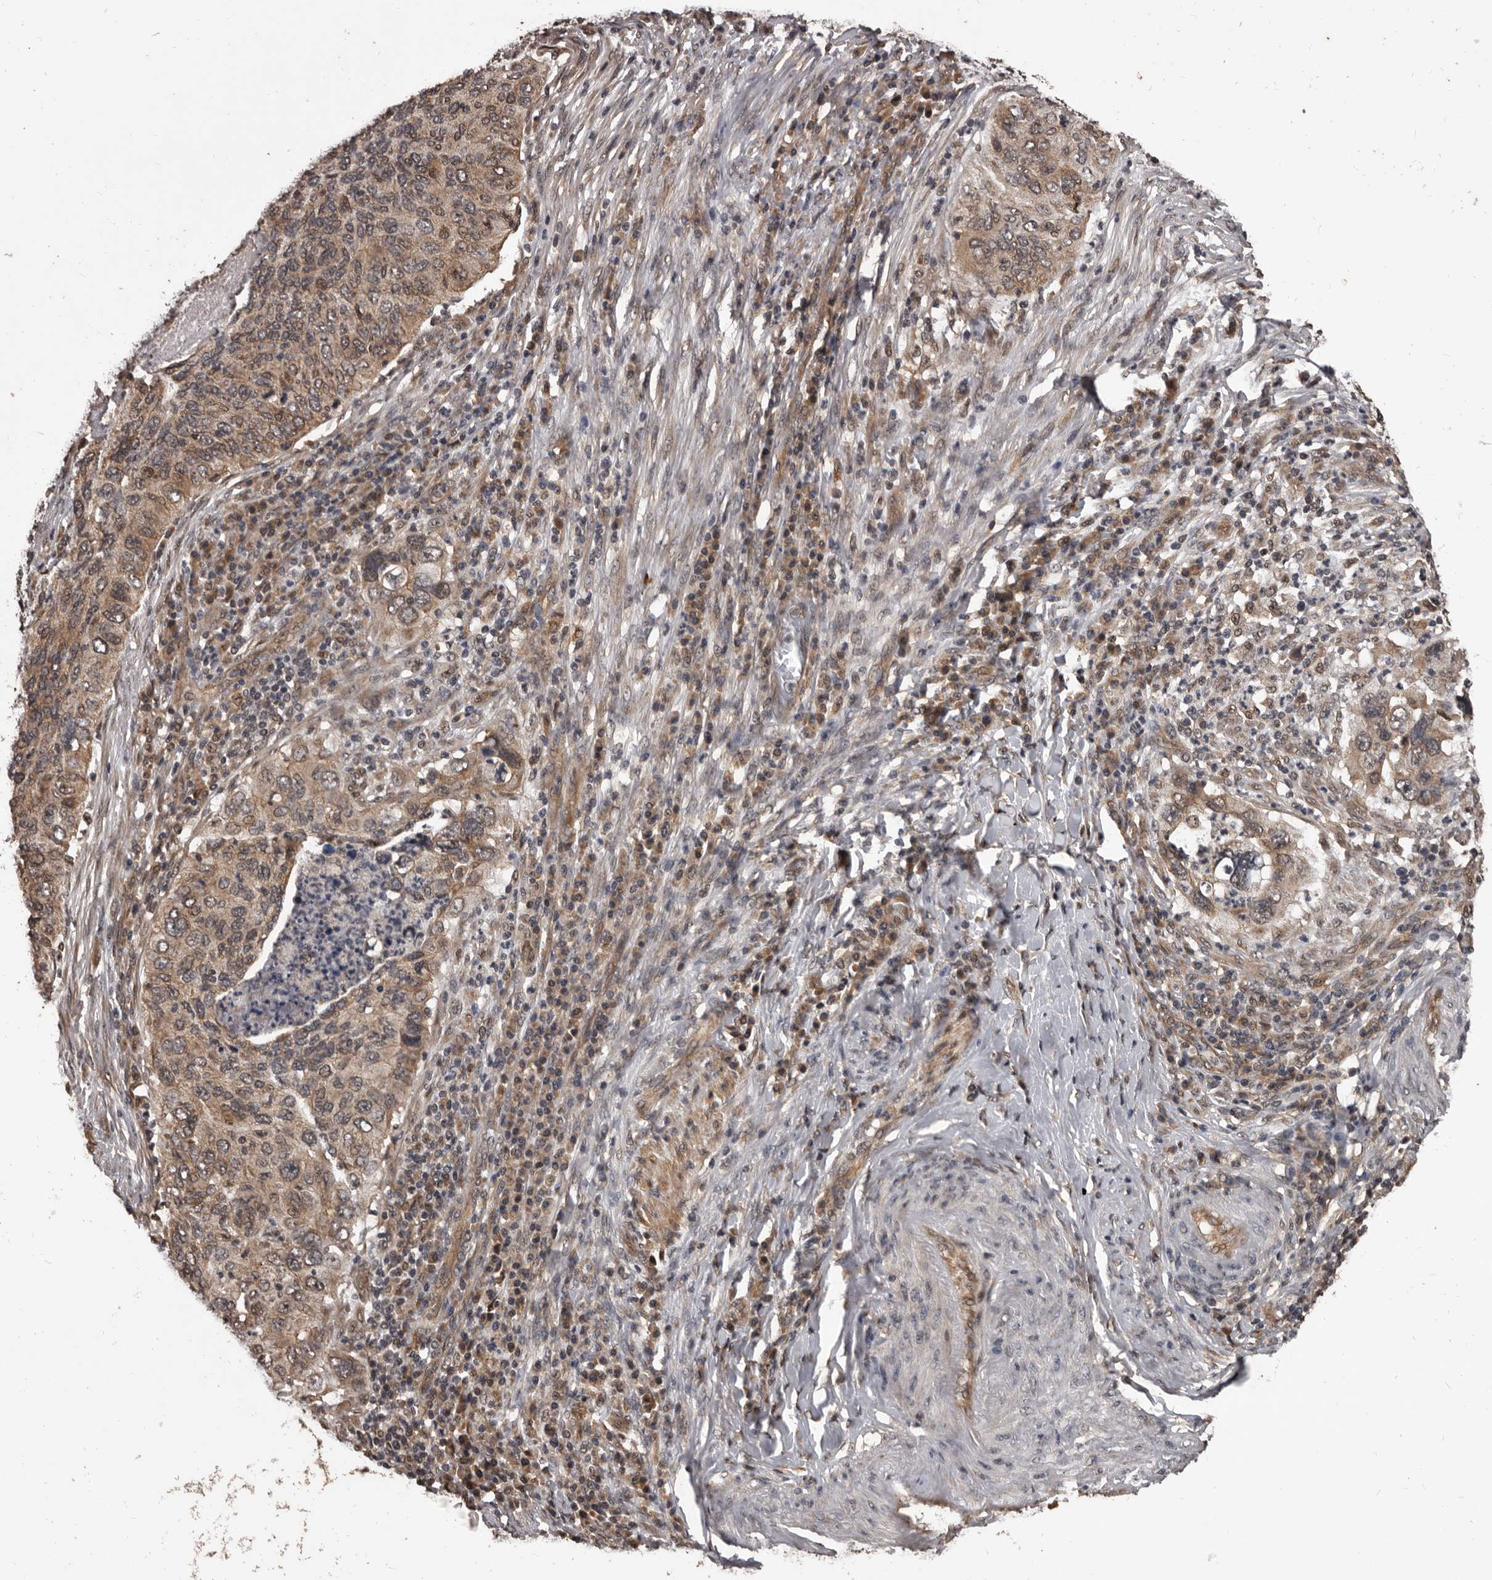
{"staining": {"intensity": "weak", "quantity": ">75%", "location": "cytoplasmic/membranous,nuclear"}, "tissue": "cervical cancer", "cell_type": "Tumor cells", "image_type": "cancer", "snomed": [{"axis": "morphology", "description": "Squamous cell carcinoma, NOS"}, {"axis": "topography", "description": "Cervix"}], "caption": "The image reveals a brown stain indicating the presence of a protein in the cytoplasmic/membranous and nuclear of tumor cells in cervical squamous cell carcinoma. The staining was performed using DAB (3,3'-diaminobenzidine) to visualize the protein expression in brown, while the nuclei were stained in blue with hematoxylin (Magnification: 20x).", "gene": "AHR", "patient": {"sex": "female", "age": 38}}